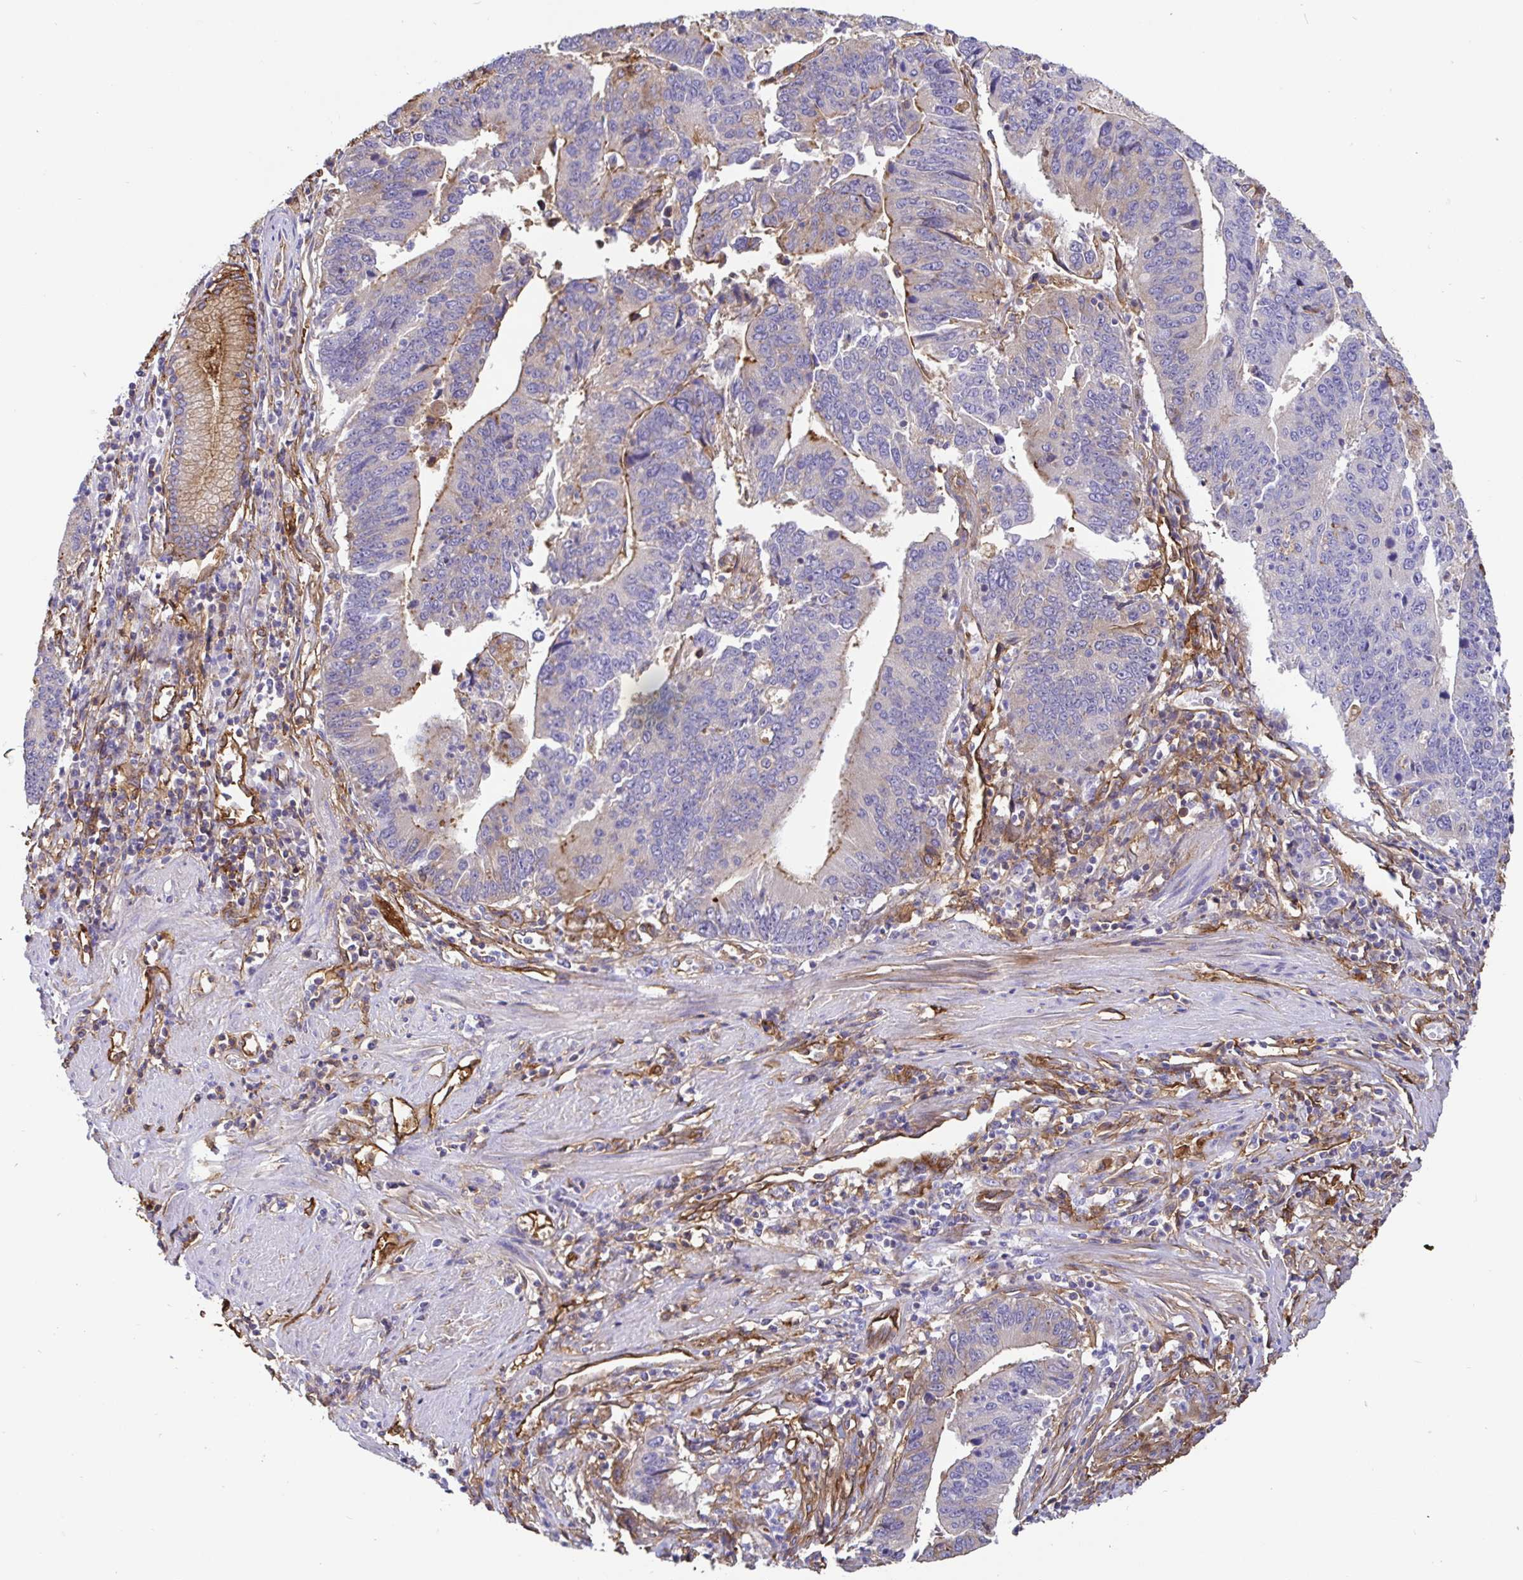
{"staining": {"intensity": "weak", "quantity": "<25%", "location": "cytoplasmic/membranous"}, "tissue": "stomach cancer", "cell_type": "Tumor cells", "image_type": "cancer", "snomed": [{"axis": "morphology", "description": "Adenocarcinoma, NOS"}, {"axis": "topography", "description": "Stomach"}], "caption": "Photomicrograph shows no significant protein positivity in tumor cells of adenocarcinoma (stomach). (DAB (3,3'-diaminobenzidine) IHC, high magnification).", "gene": "ANXA2", "patient": {"sex": "male", "age": 59}}